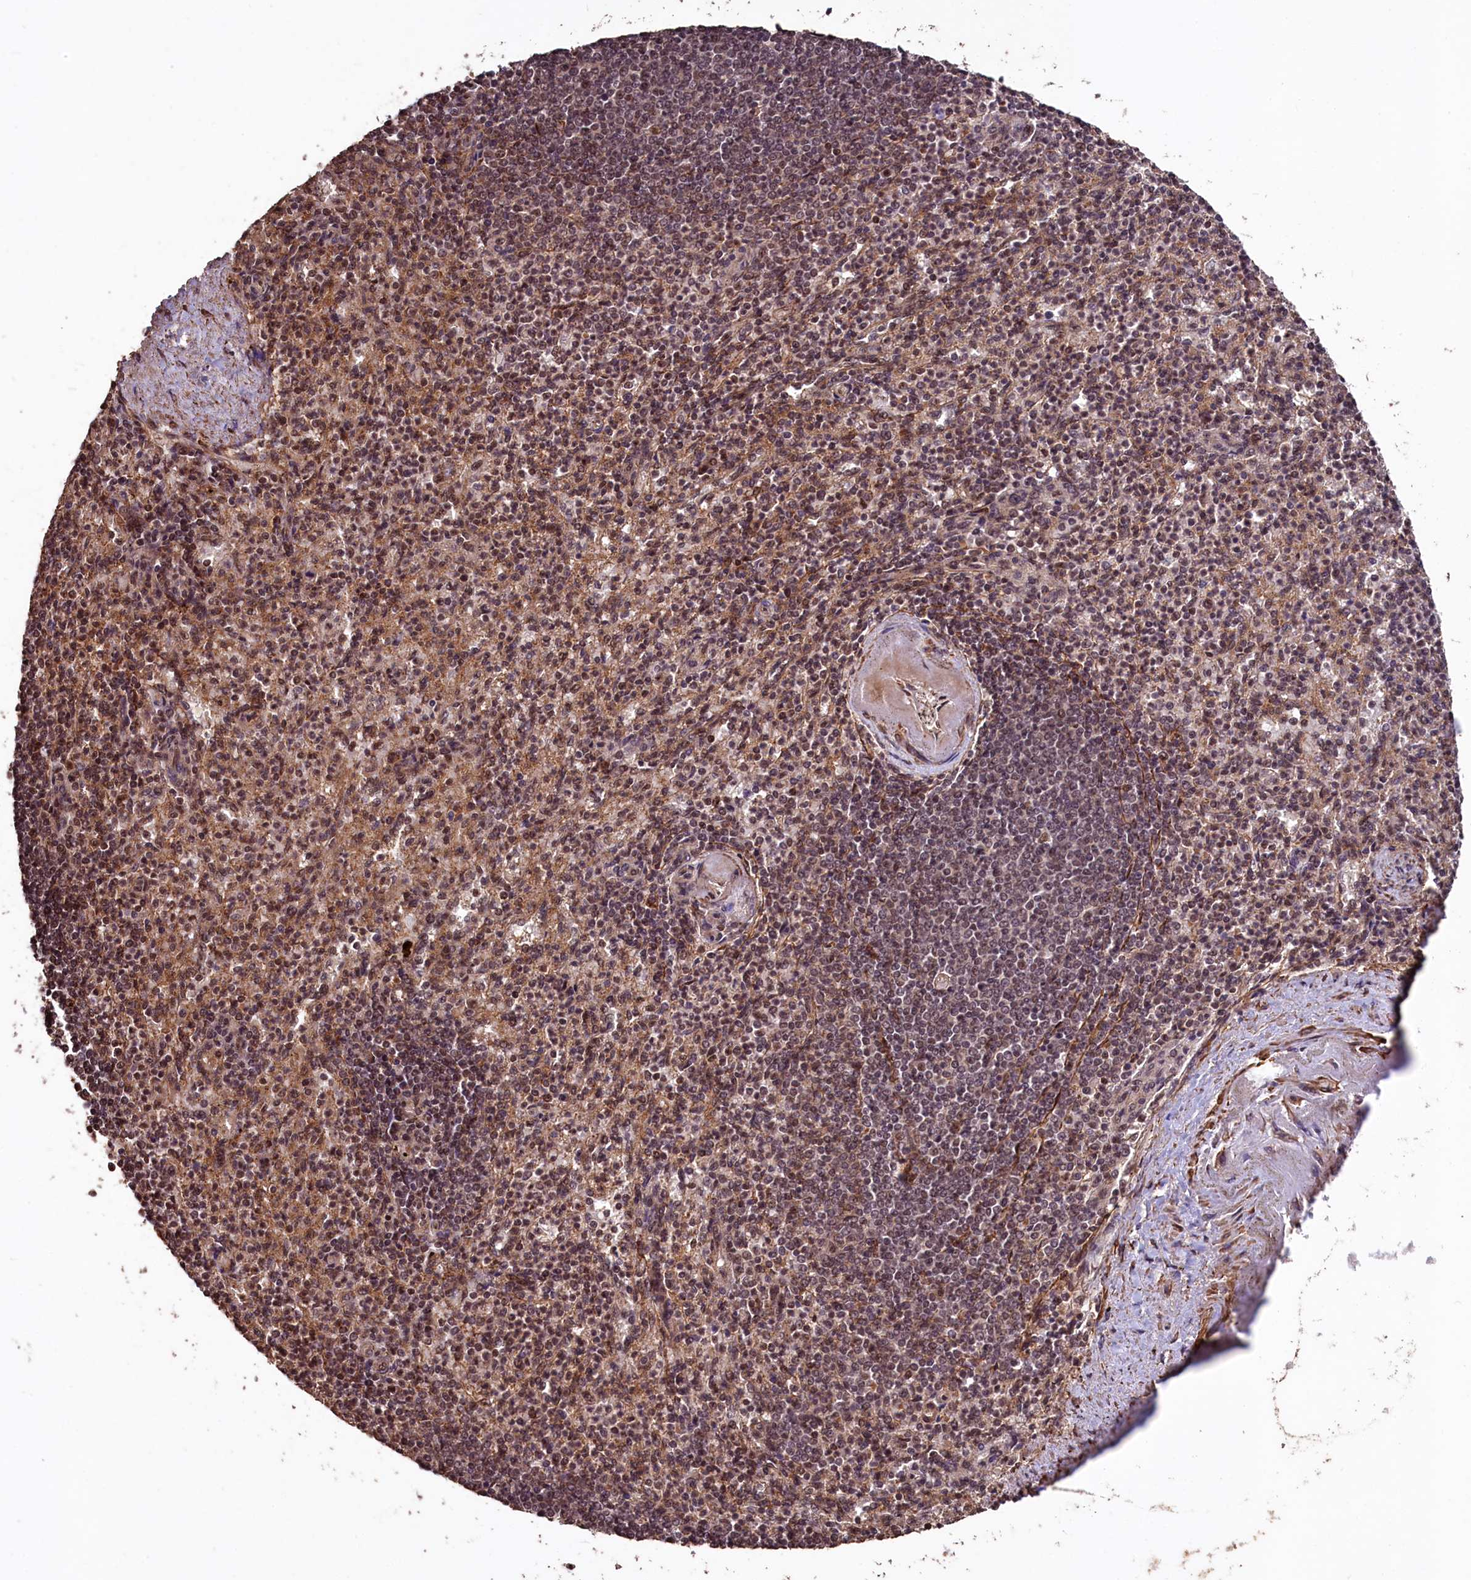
{"staining": {"intensity": "moderate", "quantity": "25%-75%", "location": "nuclear"}, "tissue": "spleen", "cell_type": "Cells in red pulp", "image_type": "normal", "snomed": [{"axis": "morphology", "description": "Normal tissue, NOS"}, {"axis": "topography", "description": "Spleen"}], "caption": "Approximately 25%-75% of cells in red pulp in unremarkable human spleen display moderate nuclear protein expression as visualized by brown immunohistochemical staining.", "gene": "SFSWAP", "patient": {"sex": "female", "age": 74}}